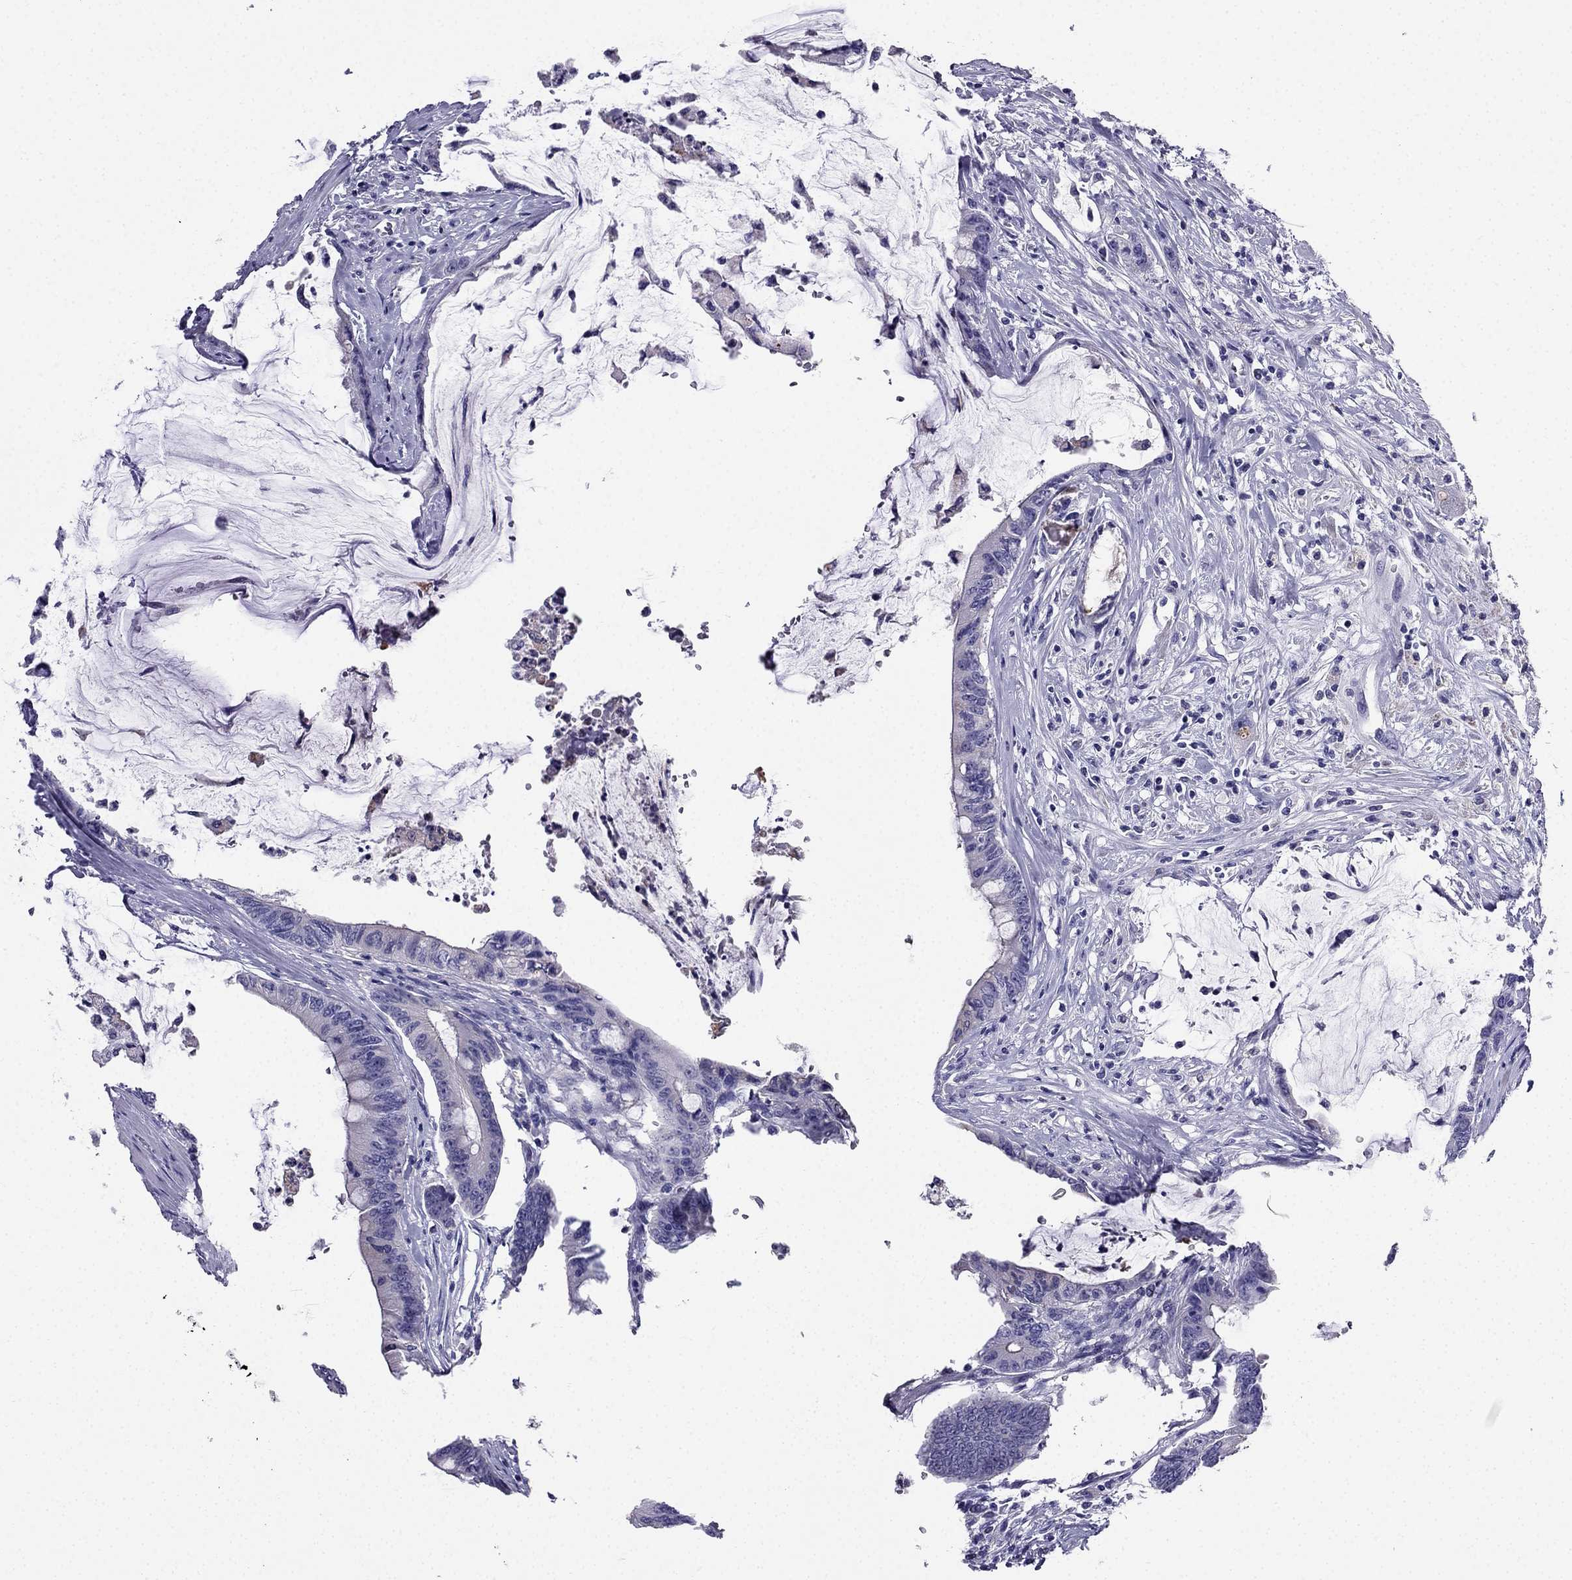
{"staining": {"intensity": "negative", "quantity": "none", "location": "none"}, "tissue": "colorectal cancer", "cell_type": "Tumor cells", "image_type": "cancer", "snomed": [{"axis": "morphology", "description": "Adenocarcinoma, NOS"}, {"axis": "topography", "description": "Rectum"}], "caption": "This is a photomicrograph of IHC staining of colorectal cancer (adenocarcinoma), which shows no positivity in tumor cells.", "gene": "PTH", "patient": {"sex": "male", "age": 59}}